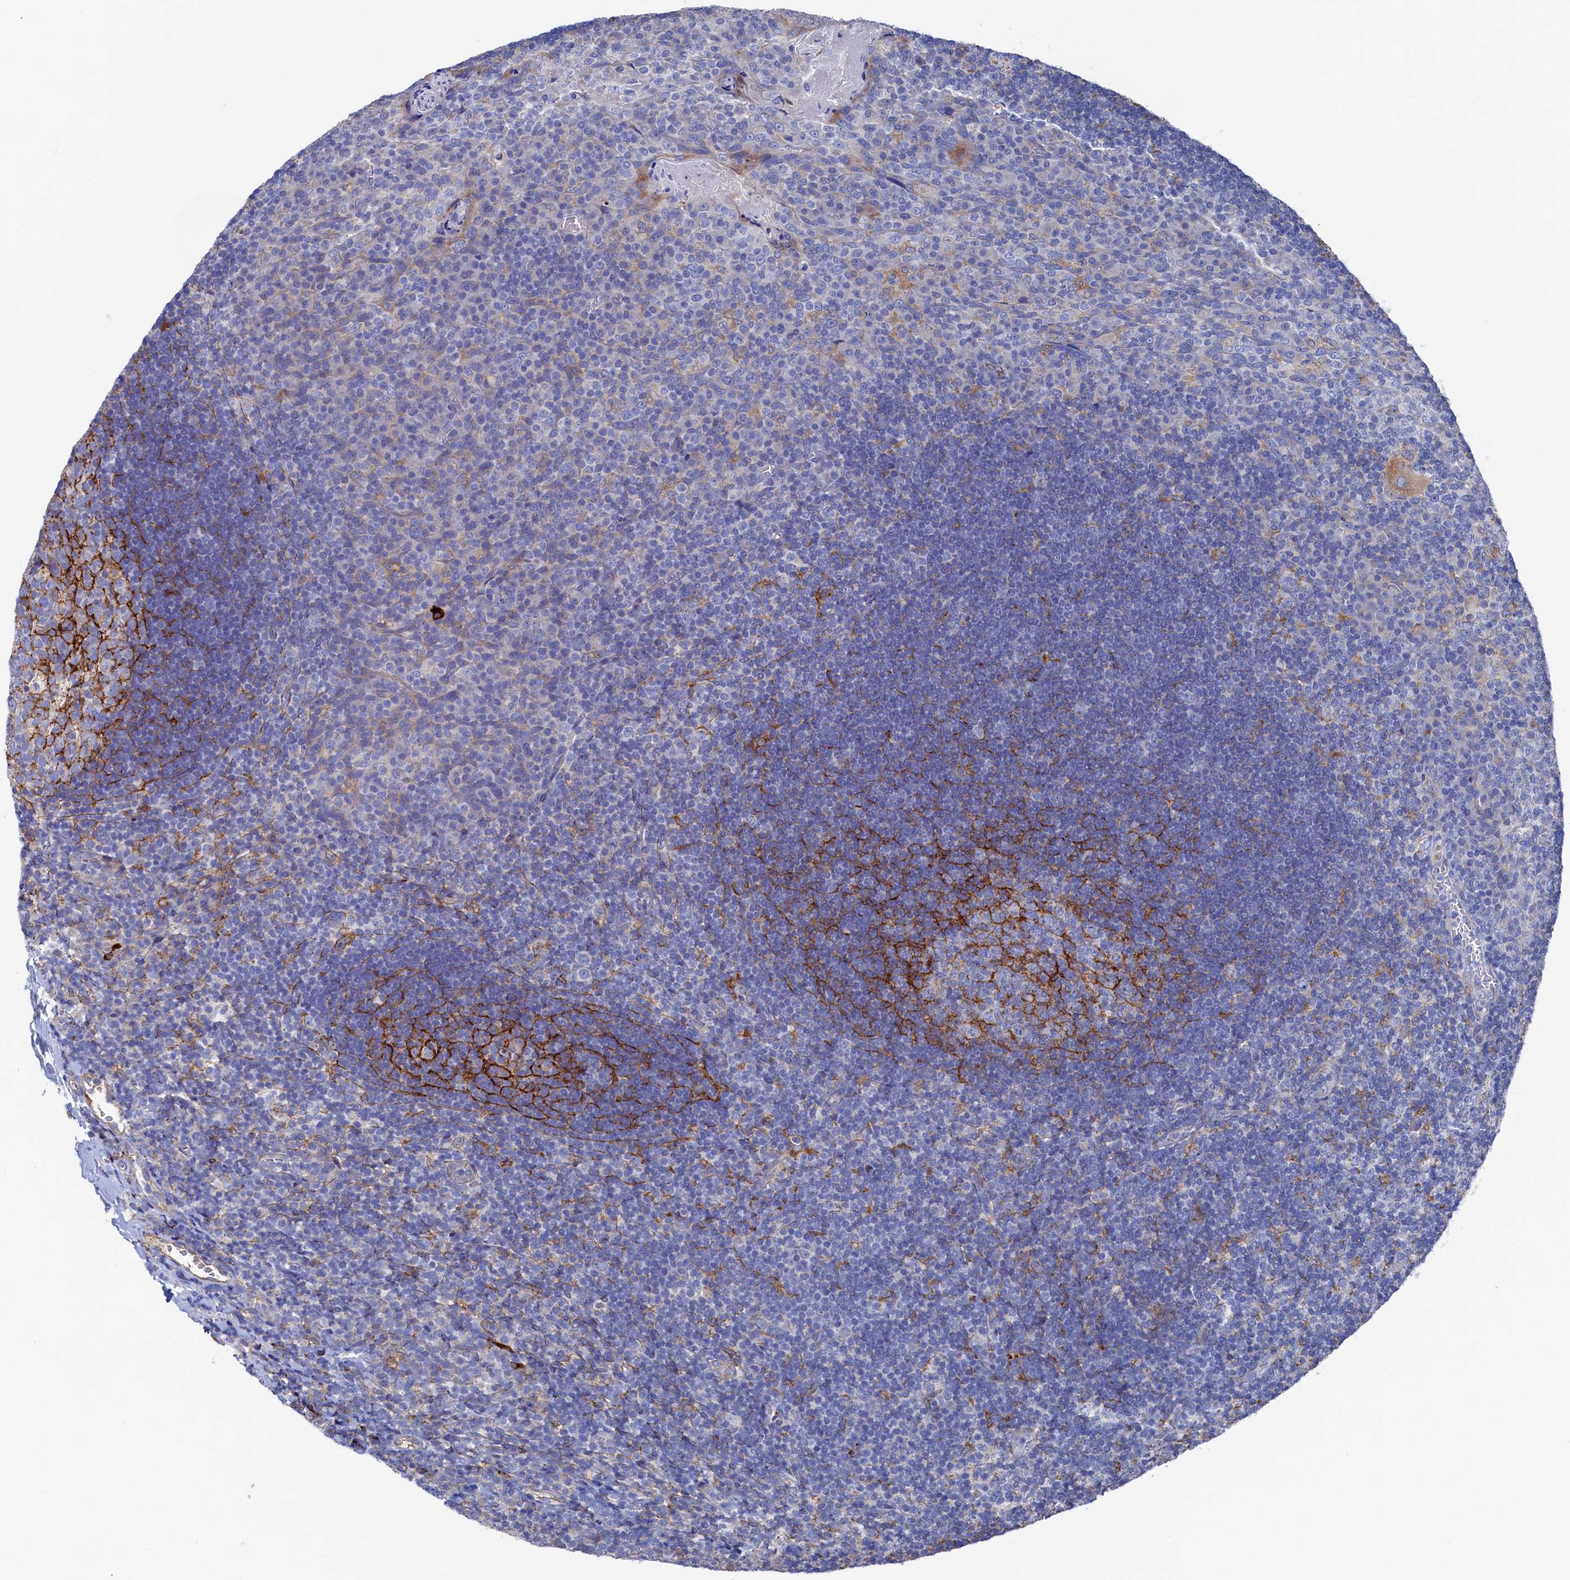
{"staining": {"intensity": "moderate", "quantity": "25%-75%", "location": "cytoplasmic/membranous"}, "tissue": "tonsil", "cell_type": "Germinal center cells", "image_type": "normal", "snomed": [{"axis": "morphology", "description": "Normal tissue, NOS"}, {"axis": "topography", "description": "Tonsil"}], "caption": "Immunohistochemistry (DAB (3,3'-diaminobenzidine)) staining of normal human tonsil demonstrates moderate cytoplasmic/membranous protein expression in about 25%-75% of germinal center cells. (Brightfield microscopy of DAB IHC at high magnification).", "gene": "C12orf73", "patient": {"sex": "male", "age": 17}}